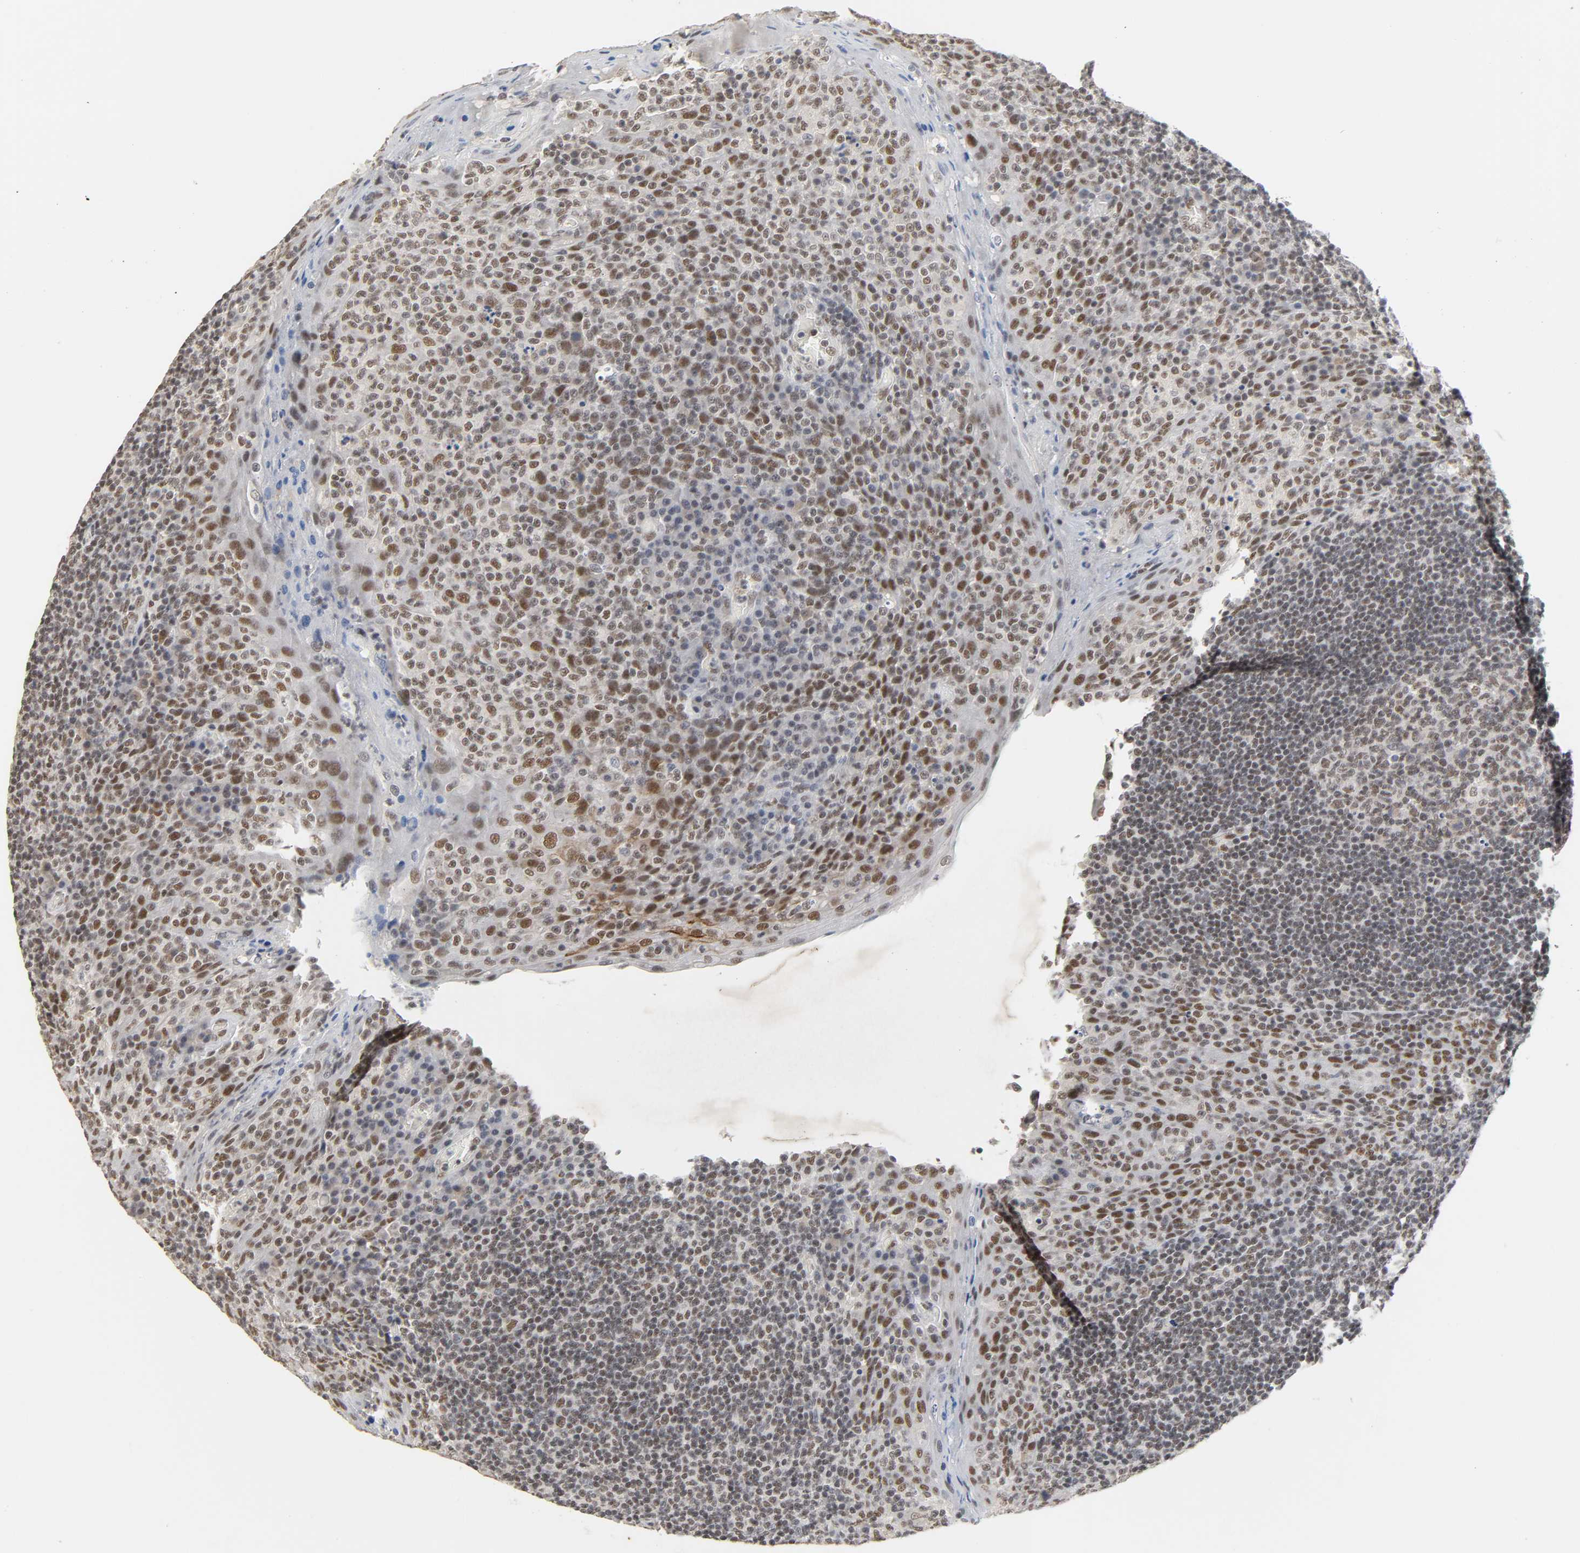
{"staining": {"intensity": "moderate", "quantity": ">75%", "location": "nuclear"}, "tissue": "tonsil", "cell_type": "Germinal center cells", "image_type": "normal", "snomed": [{"axis": "morphology", "description": "Normal tissue, NOS"}, {"axis": "topography", "description": "Tonsil"}], "caption": "The micrograph displays staining of unremarkable tonsil, revealing moderate nuclear protein positivity (brown color) within germinal center cells.", "gene": "NCOA6", "patient": {"sex": "male", "age": 17}}